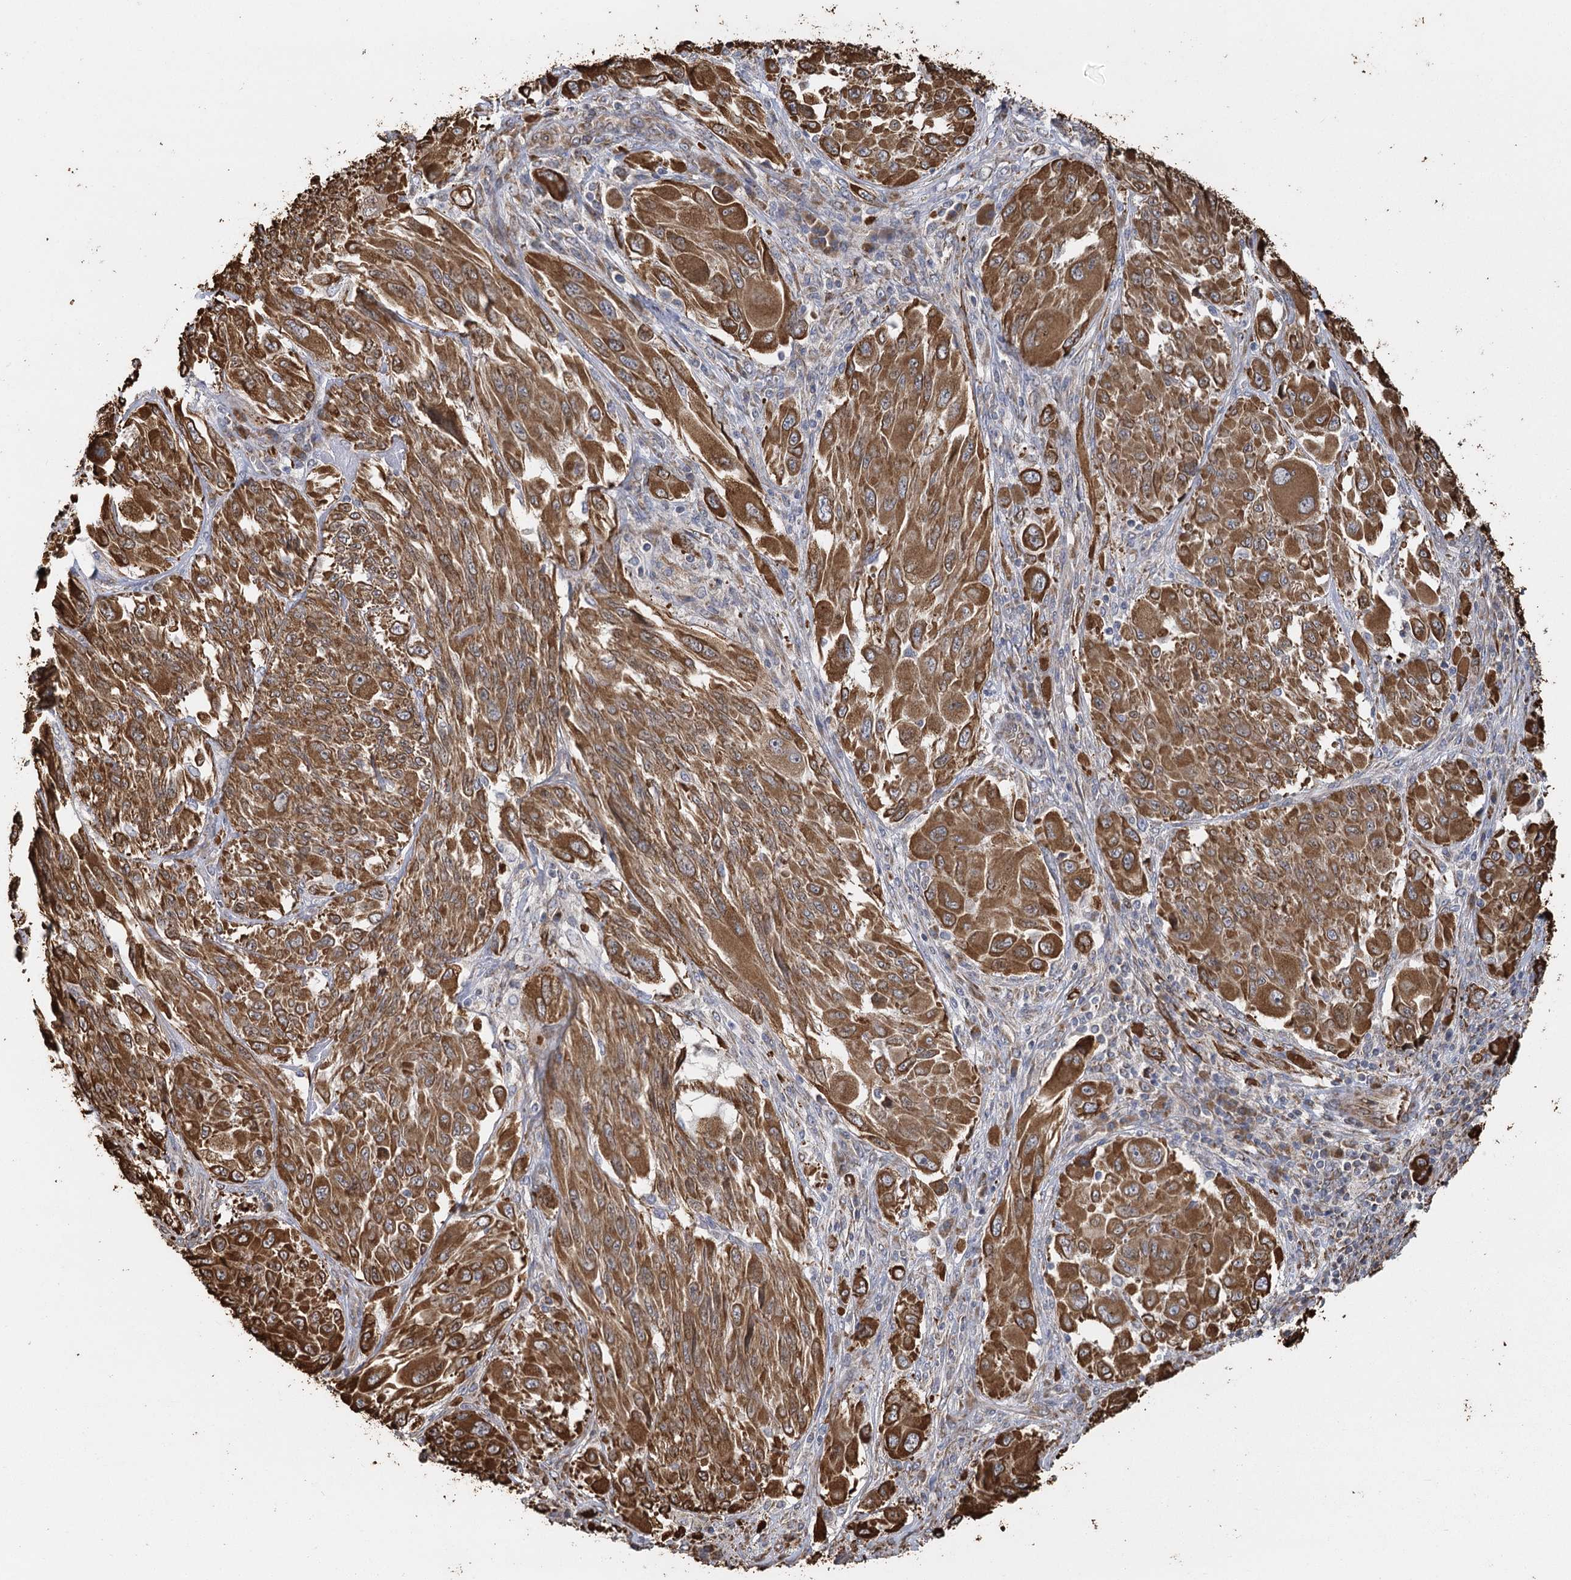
{"staining": {"intensity": "moderate", "quantity": ">75%", "location": "cytoplasmic/membranous"}, "tissue": "melanoma", "cell_type": "Tumor cells", "image_type": "cancer", "snomed": [{"axis": "morphology", "description": "Malignant melanoma, NOS"}, {"axis": "topography", "description": "Skin"}], "caption": "Malignant melanoma stained with a protein marker shows moderate staining in tumor cells.", "gene": "IL11RA", "patient": {"sex": "female", "age": 91}}